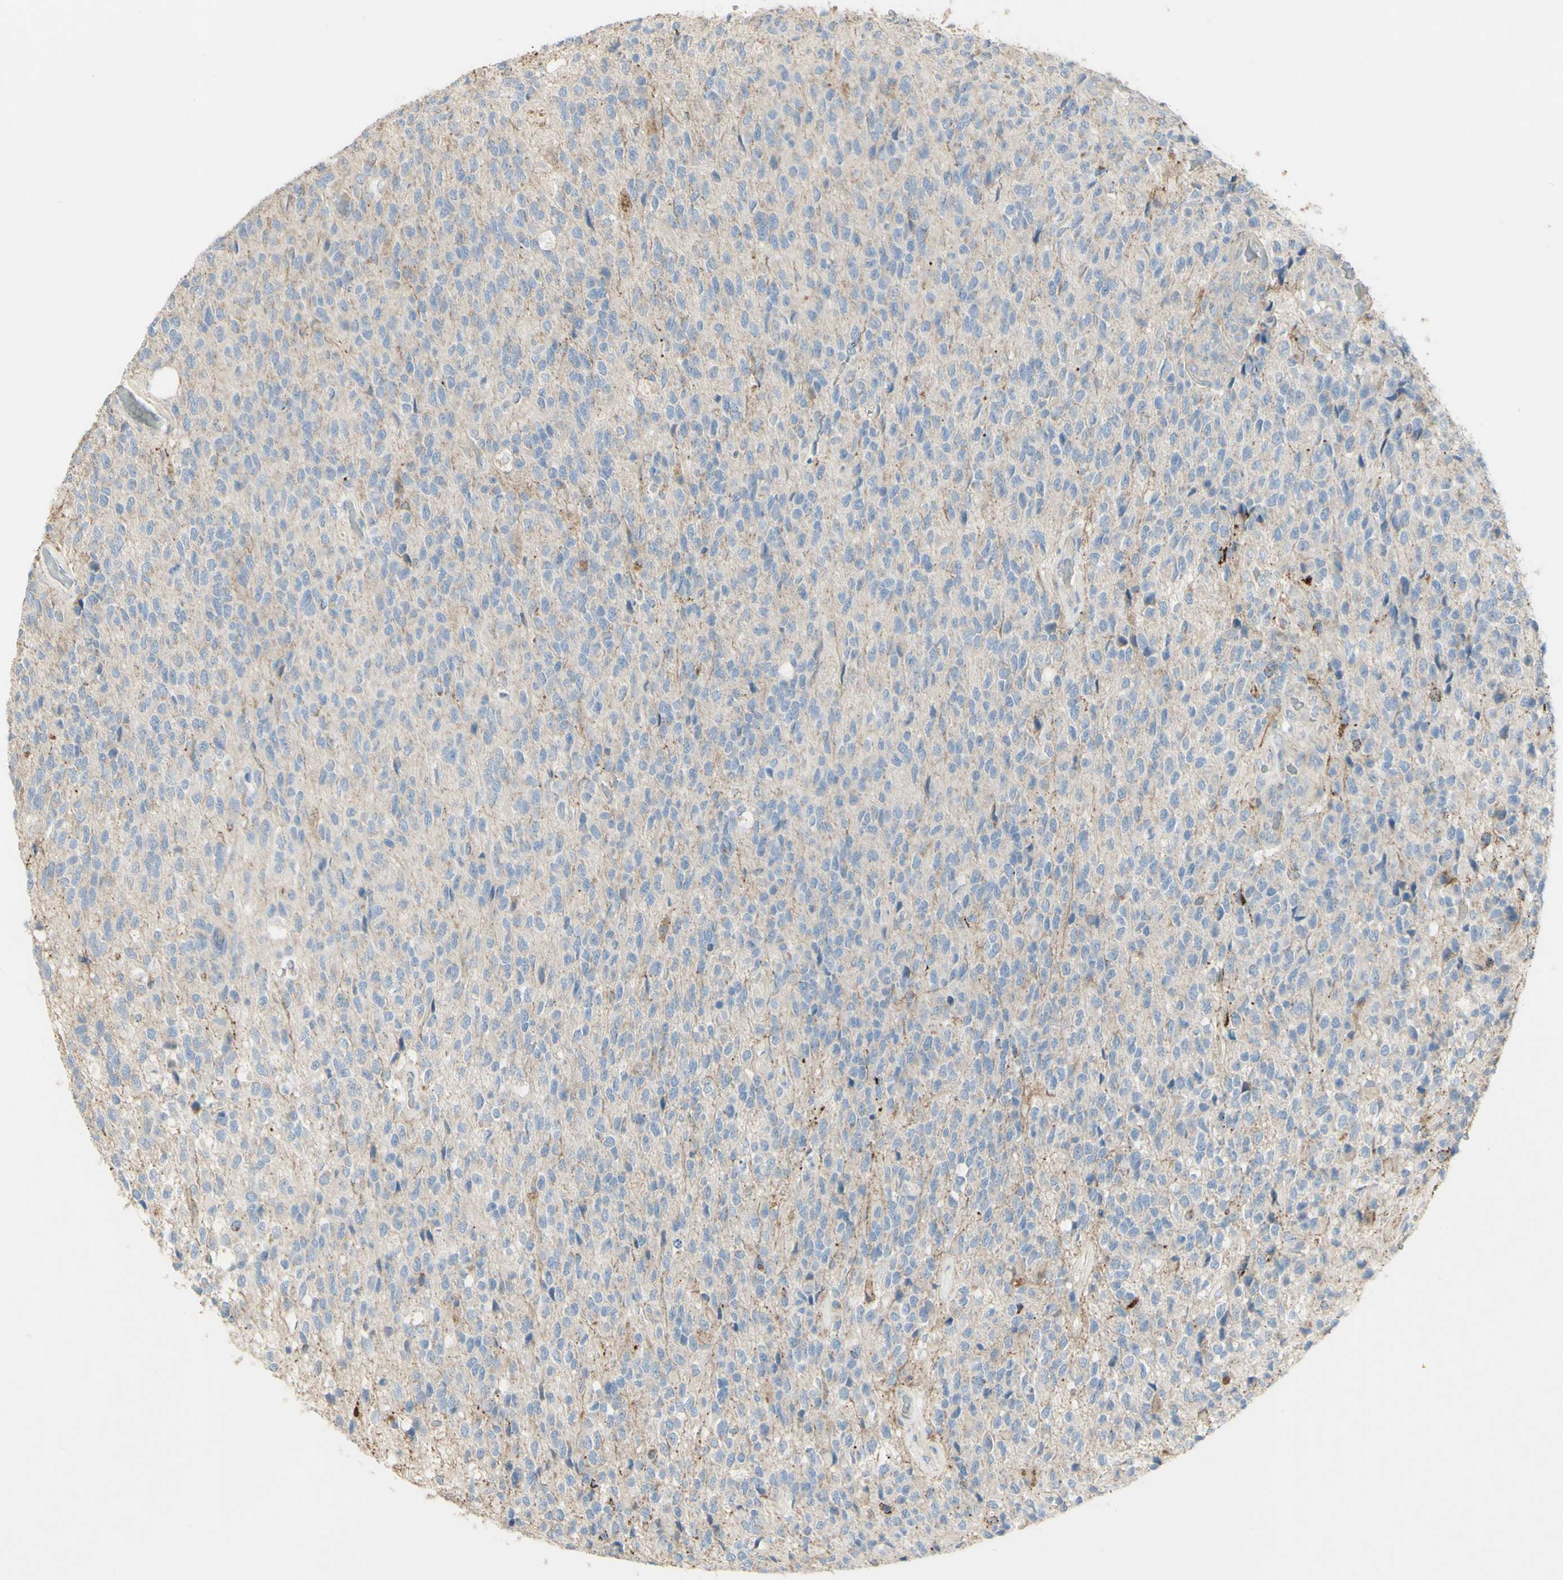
{"staining": {"intensity": "weak", "quantity": "<25%", "location": "cytoplasmic/membranous"}, "tissue": "glioma", "cell_type": "Tumor cells", "image_type": "cancer", "snomed": [{"axis": "morphology", "description": "Glioma, malignant, High grade"}, {"axis": "topography", "description": "pancreas cauda"}], "caption": "This is a image of IHC staining of malignant glioma (high-grade), which shows no staining in tumor cells.", "gene": "CNTNAP1", "patient": {"sex": "male", "age": 60}}